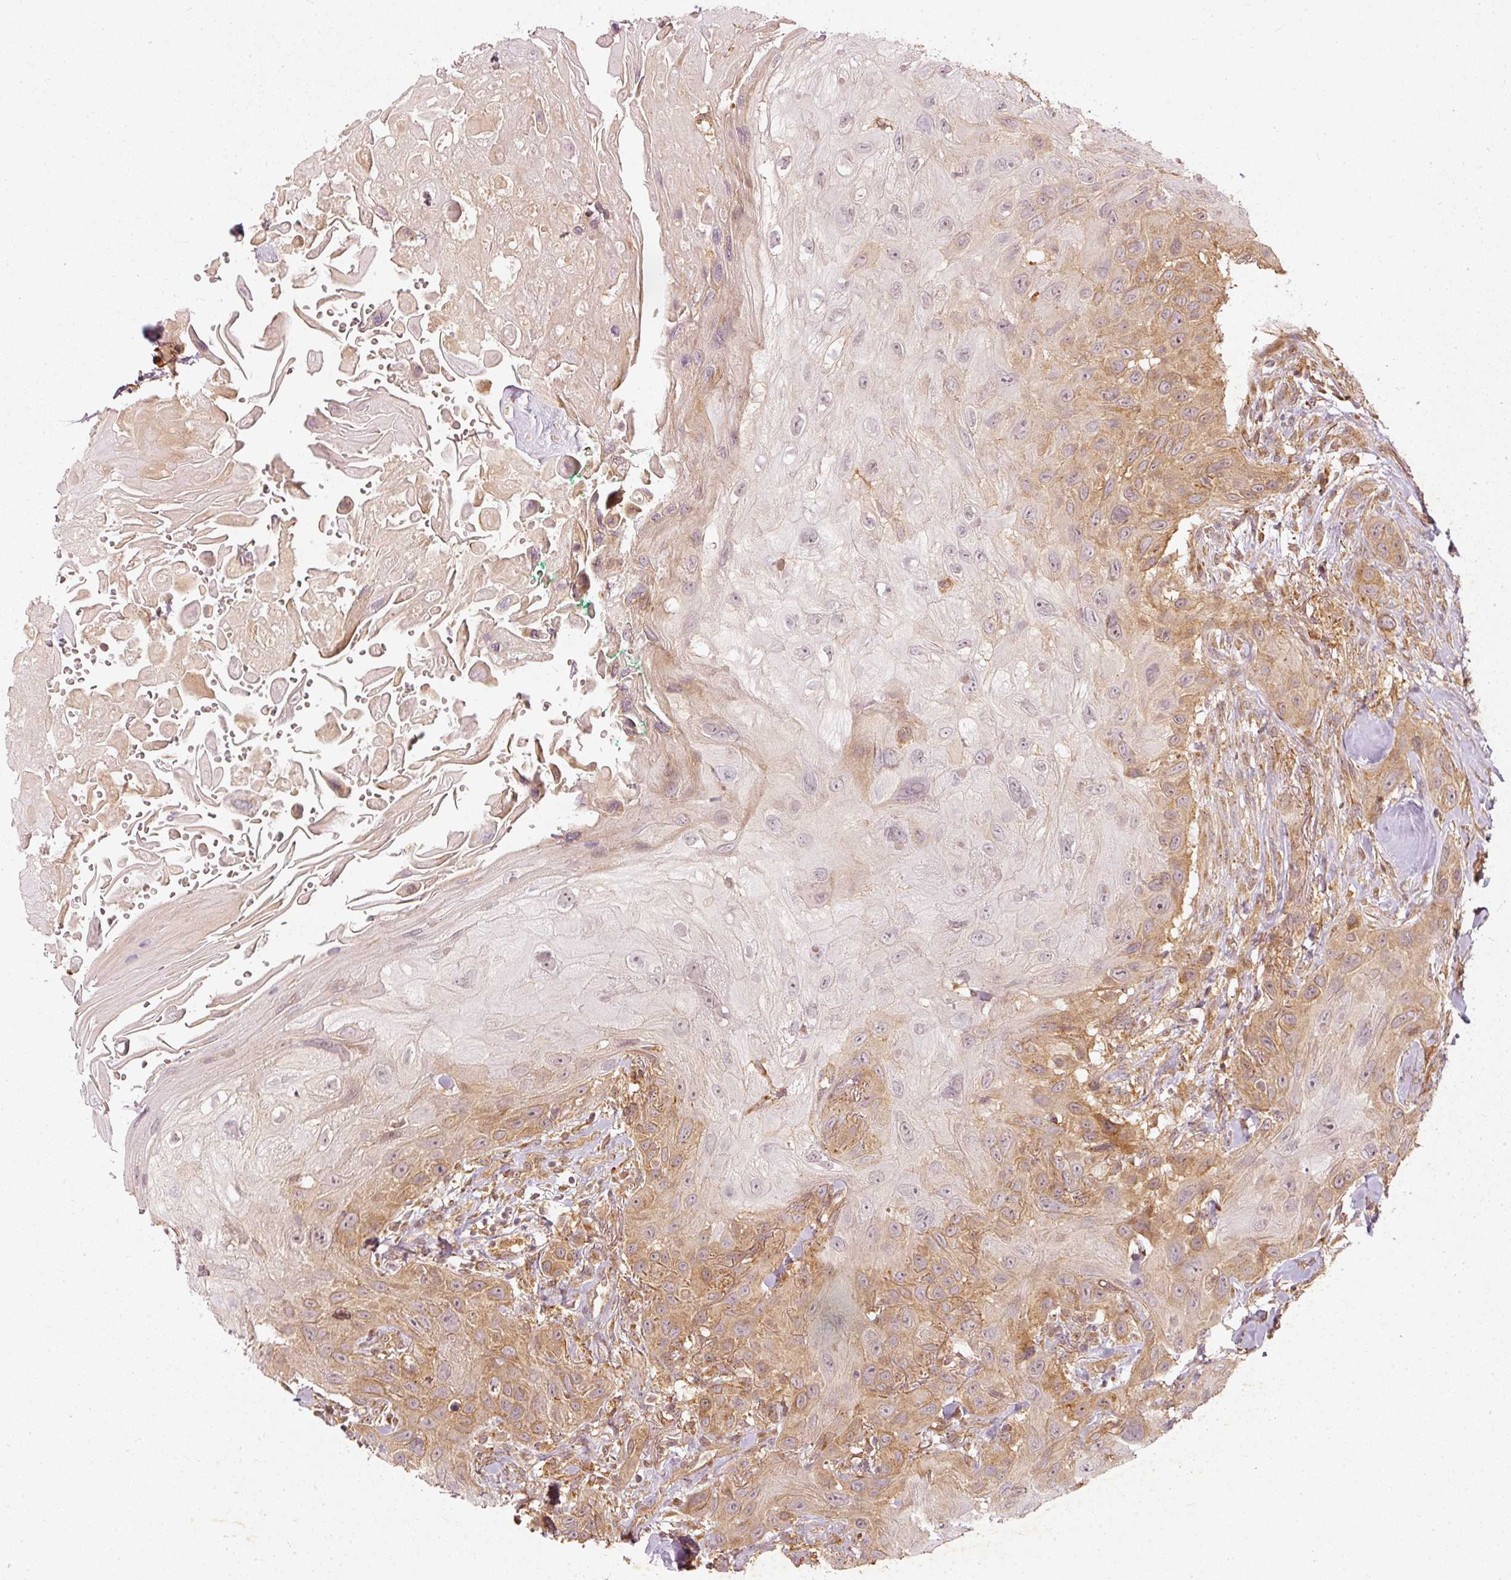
{"staining": {"intensity": "moderate", "quantity": "25%-75%", "location": "cytoplasmic/membranous"}, "tissue": "head and neck cancer", "cell_type": "Tumor cells", "image_type": "cancer", "snomed": [{"axis": "morphology", "description": "Squamous cell carcinoma, NOS"}, {"axis": "topography", "description": "Head-Neck"}], "caption": "DAB (3,3'-diaminobenzidine) immunohistochemical staining of human head and neck cancer (squamous cell carcinoma) demonstrates moderate cytoplasmic/membranous protein staining in about 25%-75% of tumor cells.", "gene": "ZNF580", "patient": {"sex": "male", "age": 81}}